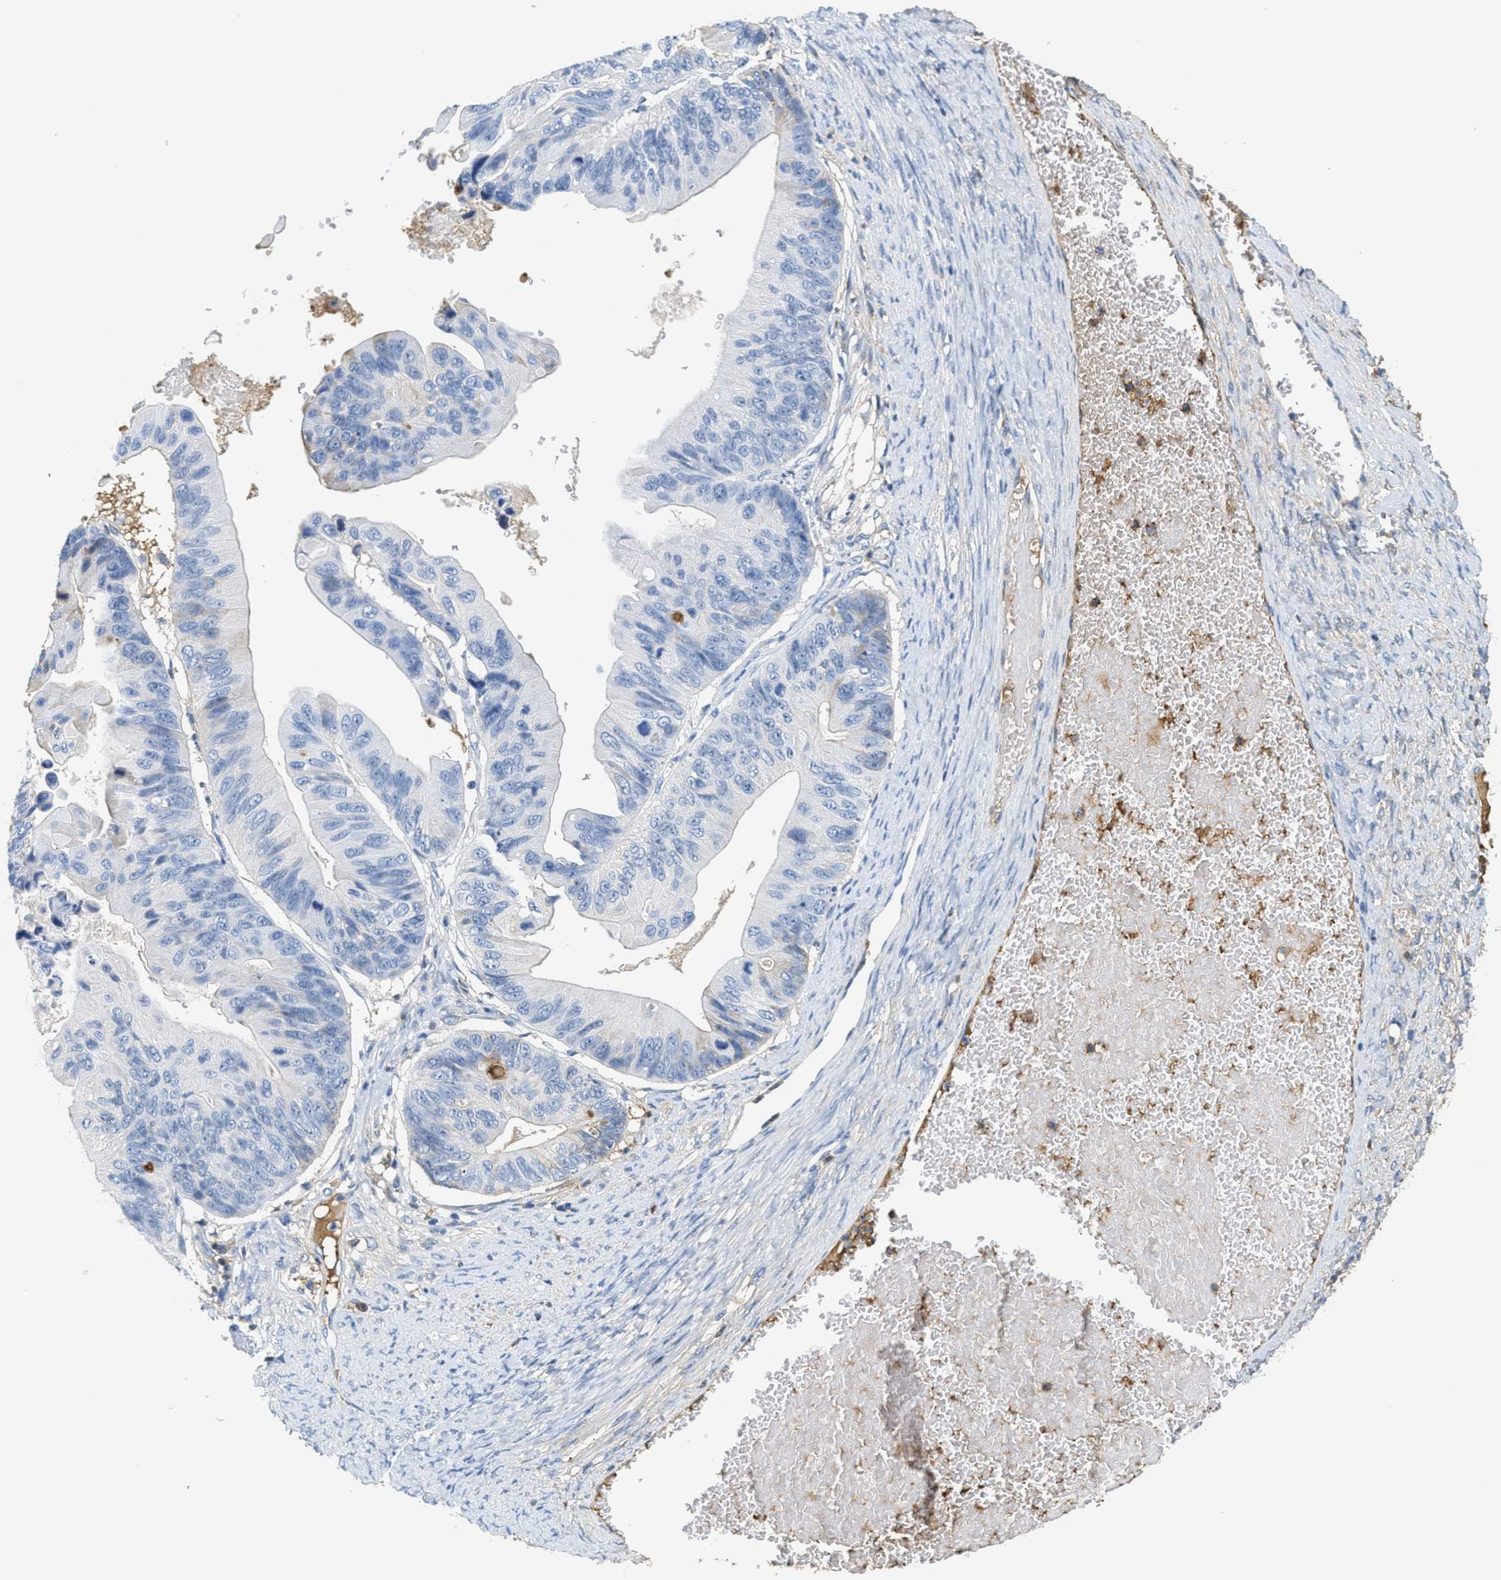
{"staining": {"intensity": "negative", "quantity": "none", "location": "none"}, "tissue": "ovarian cancer", "cell_type": "Tumor cells", "image_type": "cancer", "snomed": [{"axis": "morphology", "description": "Cystadenocarcinoma, mucinous, NOS"}, {"axis": "topography", "description": "Ovary"}], "caption": "Immunohistochemistry micrograph of neoplastic tissue: mucinous cystadenocarcinoma (ovarian) stained with DAB (3,3'-diaminobenzidine) displays no significant protein expression in tumor cells.", "gene": "SERPINA1", "patient": {"sex": "female", "age": 61}}